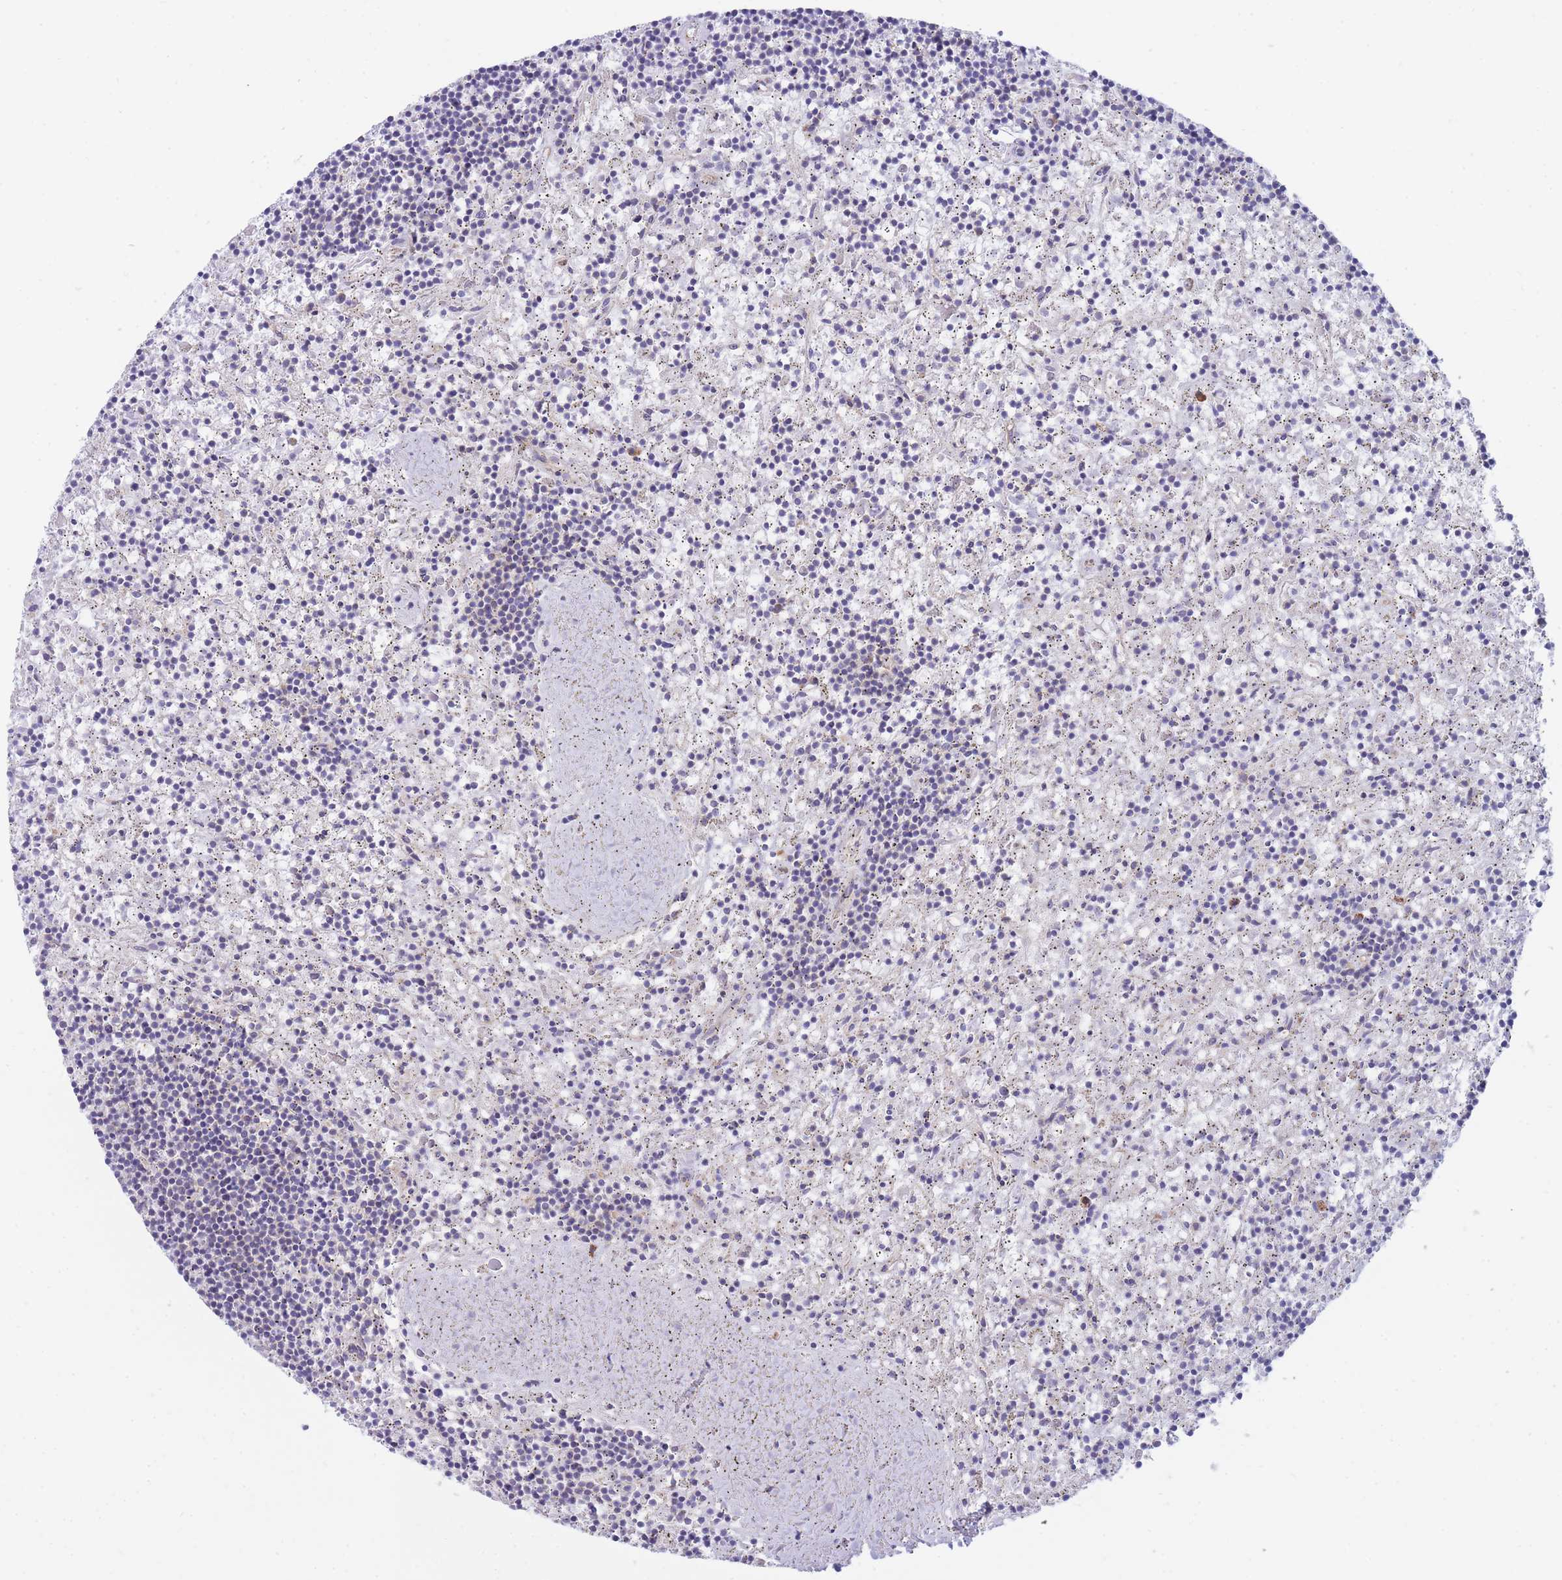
{"staining": {"intensity": "negative", "quantity": "none", "location": "none"}, "tissue": "lymphoma", "cell_type": "Tumor cells", "image_type": "cancer", "snomed": [{"axis": "morphology", "description": "Malignant lymphoma, non-Hodgkin's type, Low grade"}, {"axis": "topography", "description": "Spleen"}], "caption": "An image of lymphoma stained for a protein exhibits no brown staining in tumor cells.", "gene": "SH2B2", "patient": {"sex": "male", "age": 76}}